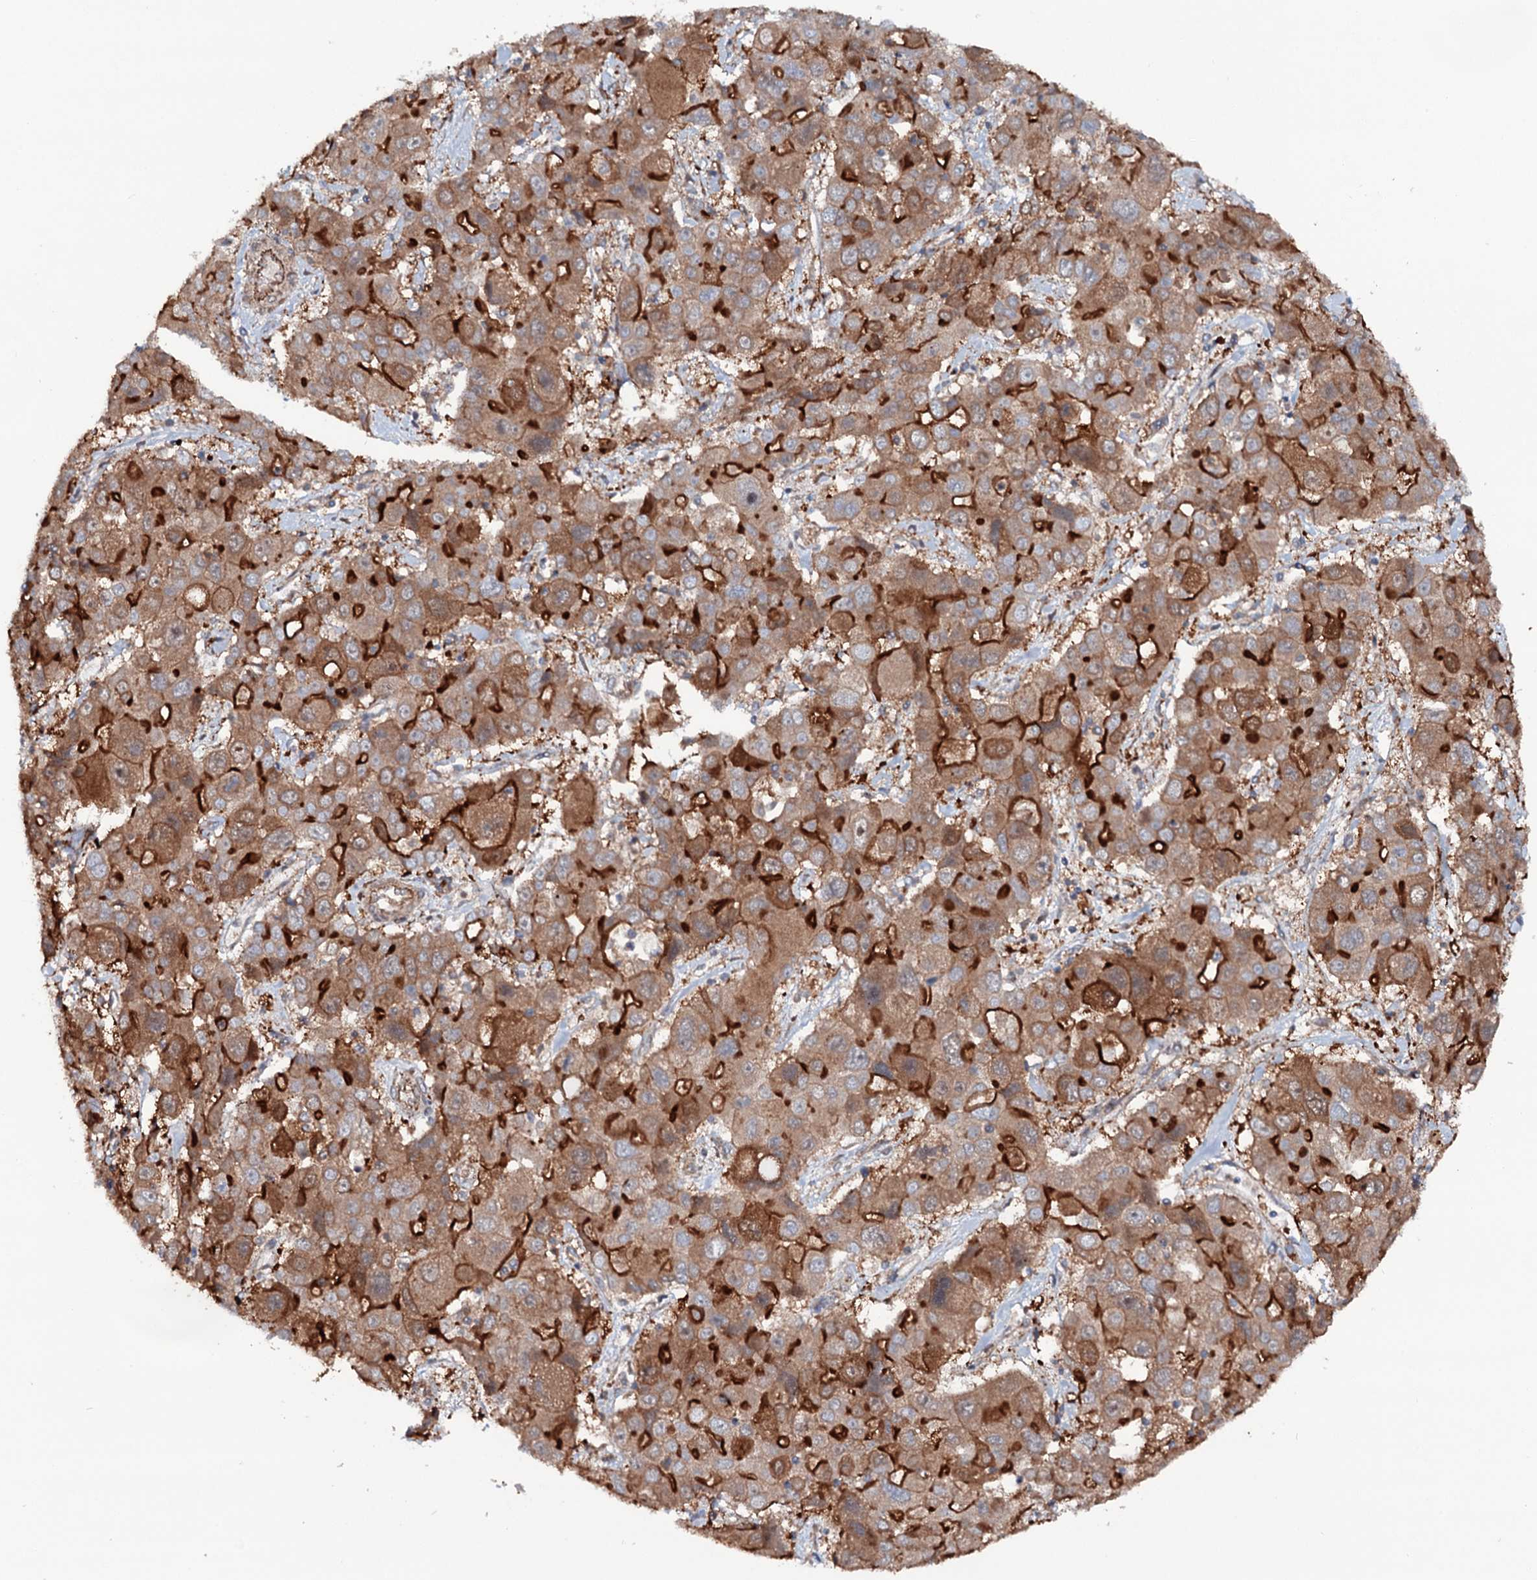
{"staining": {"intensity": "strong", "quantity": ">75%", "location": "cytoplasmic/membranous"}, "tissue": "liver cancer", "cell_type": "Tumor cells", "image_type": "cancer", "snomed": [{"axis": "morphology", "description": "Cholangiocarcinoma"}, {"axis": "topography", "description": "Liver"}], "caption": "This is an image of immunohistochemistry staining of cholangiocarcinoma (liver), which shows strong expression in the cytoplasmic/membranous of tumor cells.", "gene": "ADGRG4", "patient": {"sex": "male", "age": 67}}